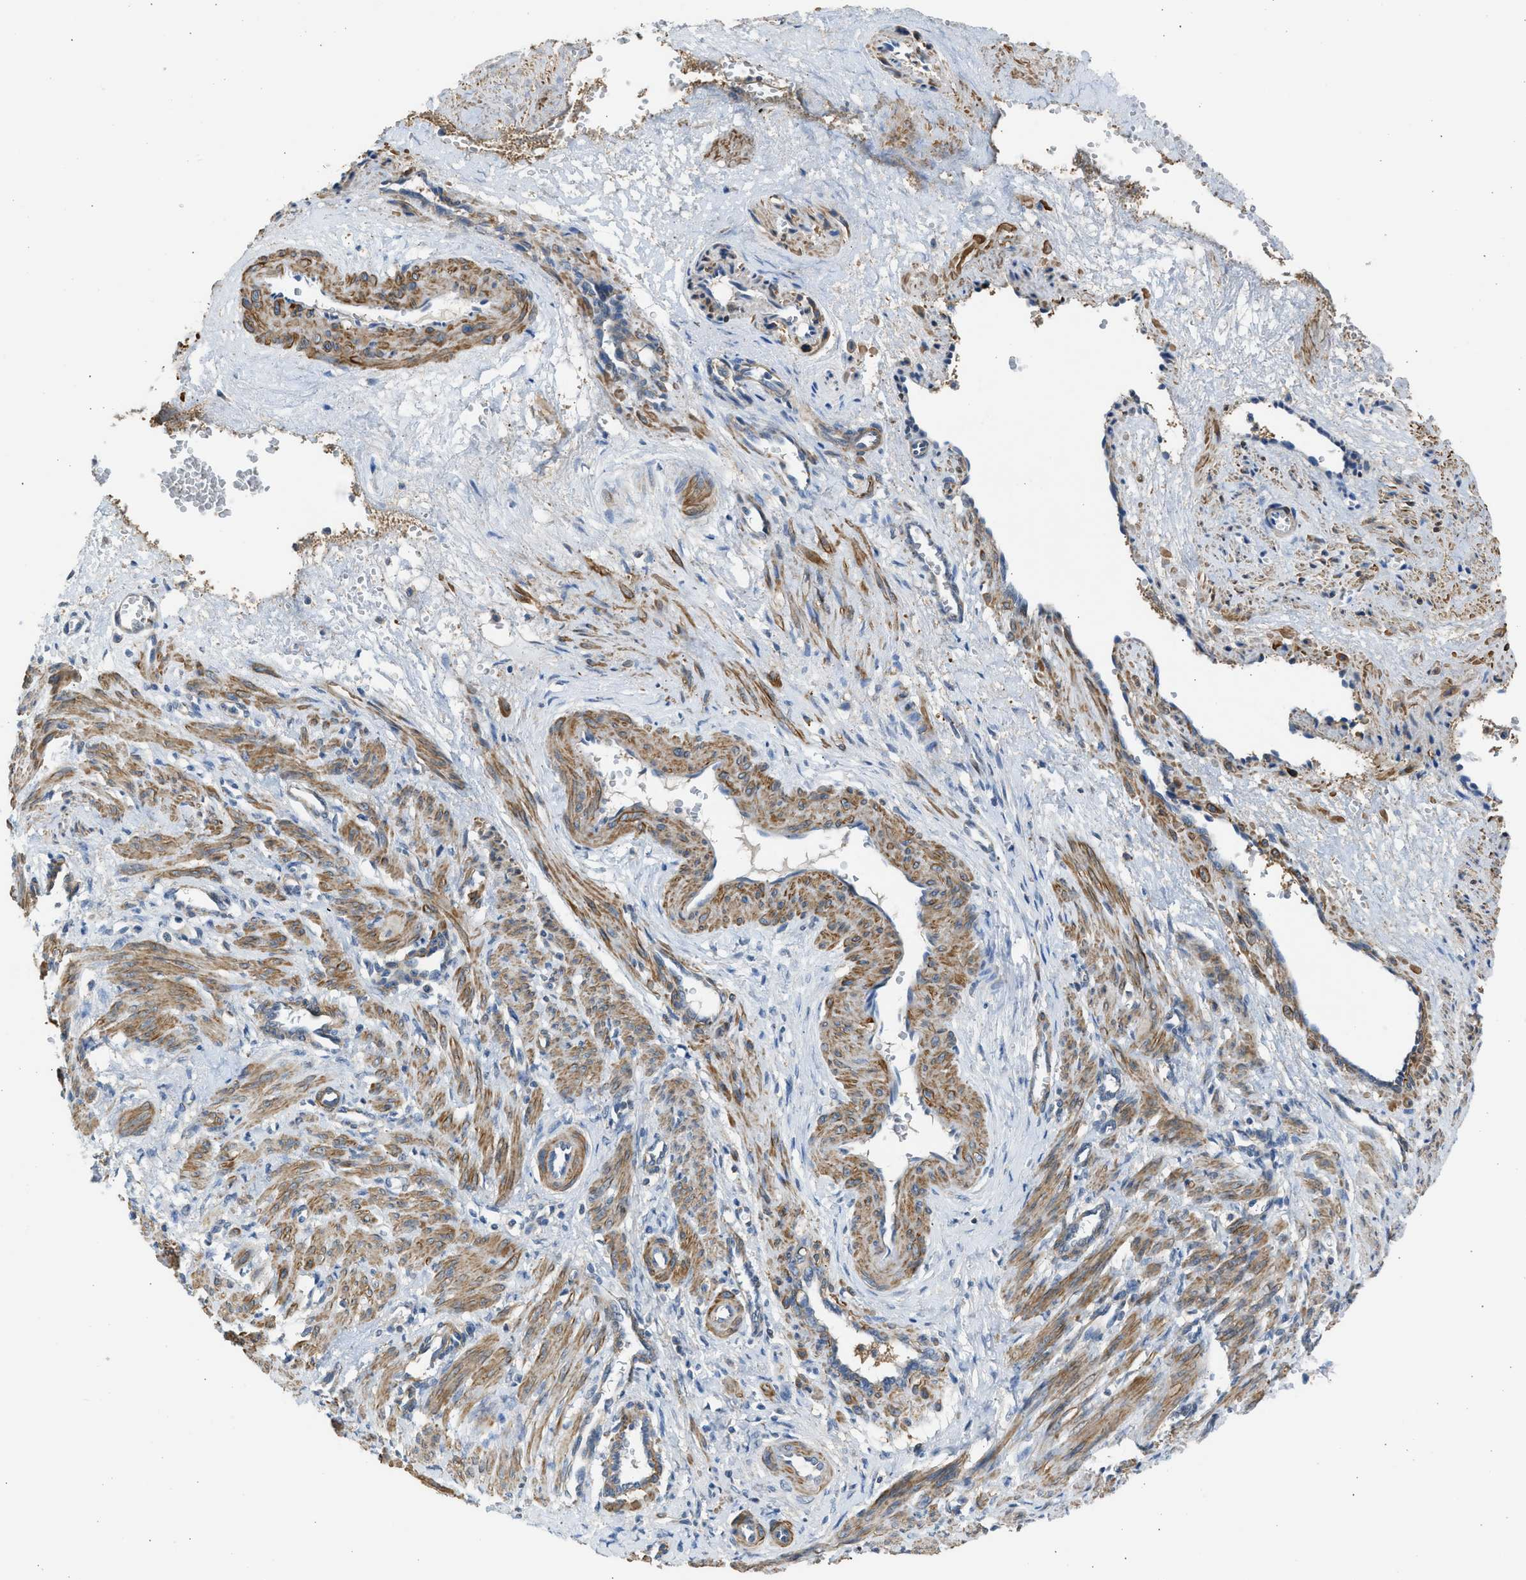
{"staining": {"intensity": "moderate", "quantity": ">75%", "location": "cytoplasmic/membranous"}, "tissue": "smooth muscle", "cell_type": "Smooth muscle cells", "image_type": "normal", "snomed": [{"axis": "morphology", "description": "Normal tissue, NOS"}, {"axis": "topography", "description": "Endometrium"}], "caption": "Human smooth muscle stained with a brown dye demonstrates moderate cytoplasmic/membranous positive expression in about >75% of smooth muscle cells.", "gene": "PCNX3", "patient": {"sex": "female", "age": 33}}